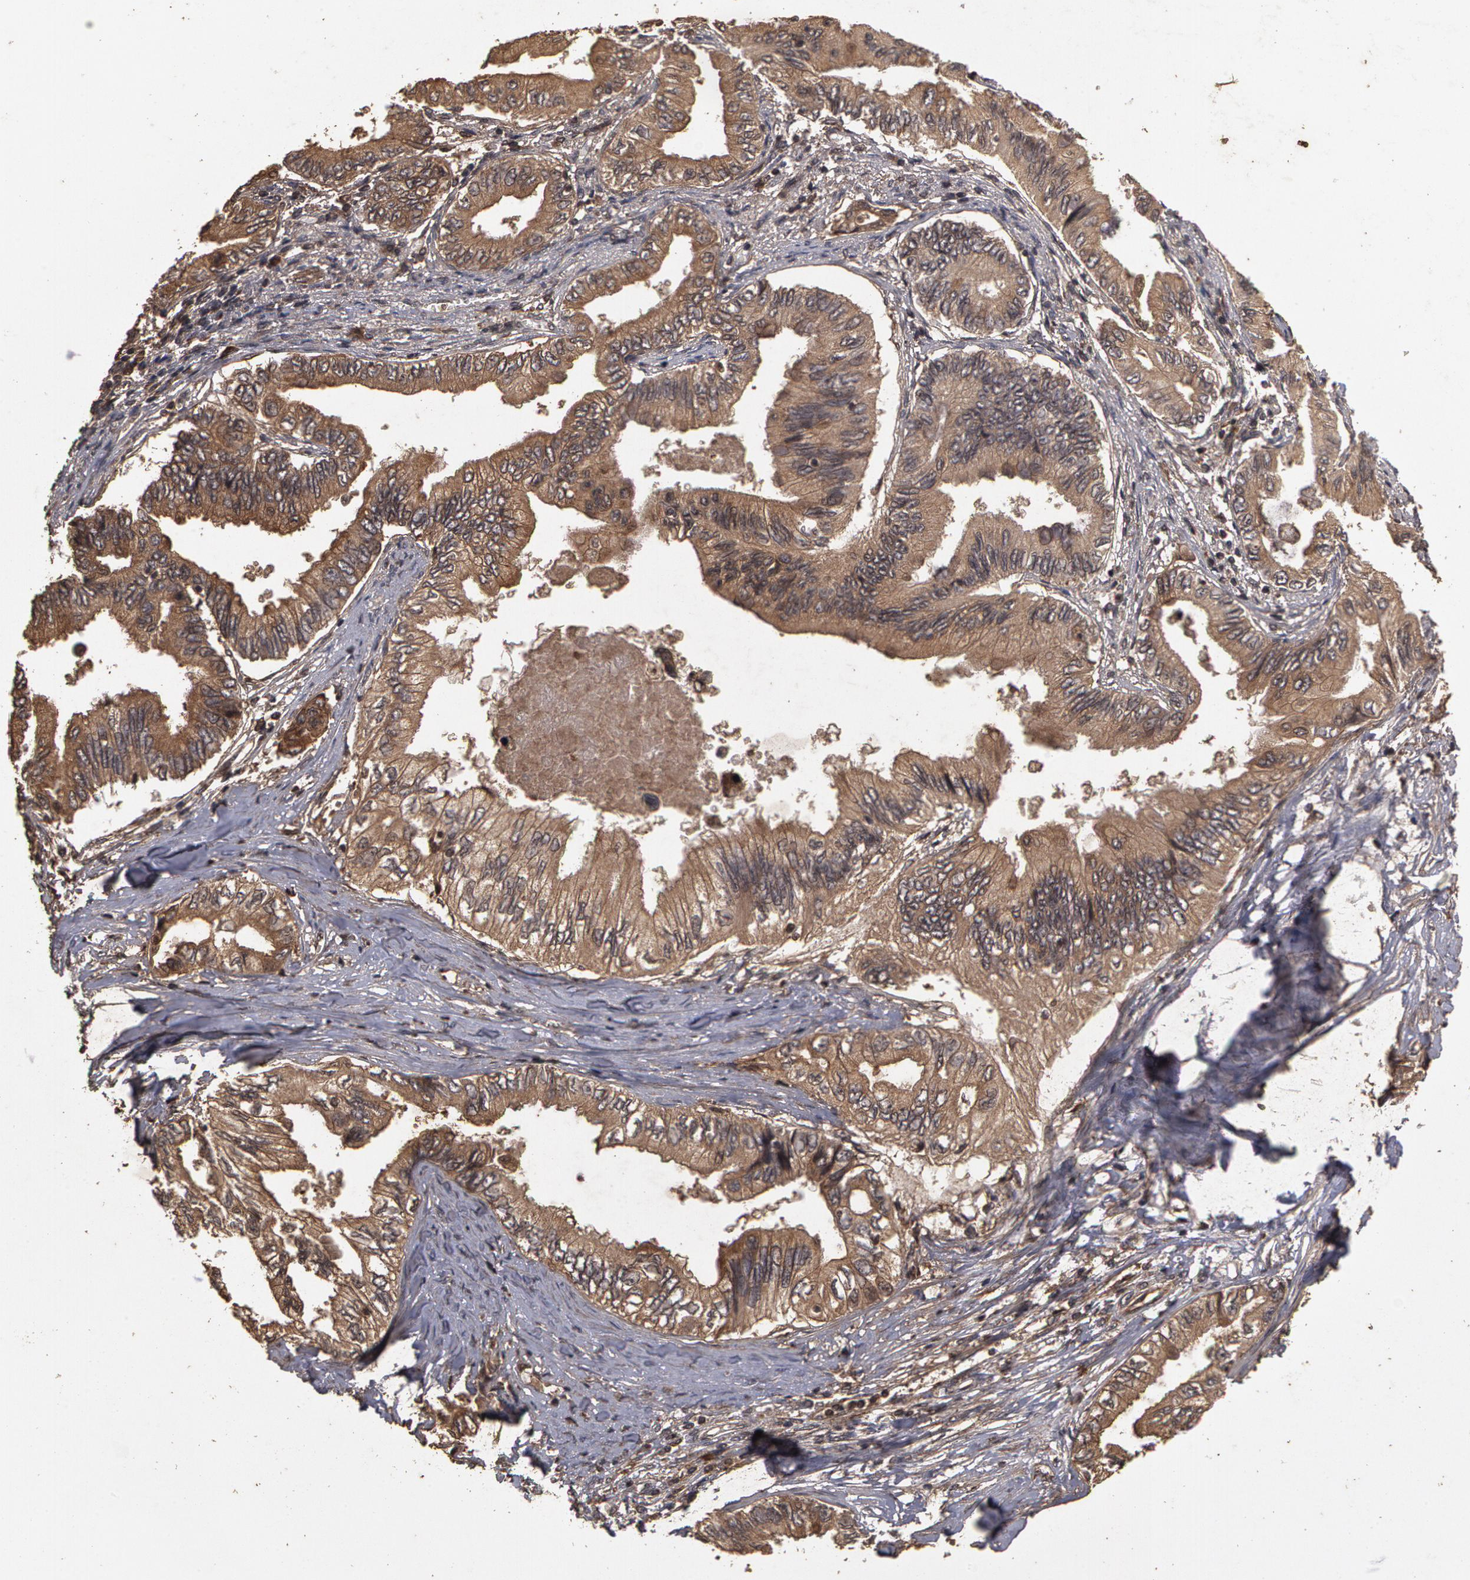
{"staining": {"intensity": "weak", "quantity": ">75%", "location": "cytoplasmic/membranous"}, "tissue": "pancreatic cancer", "cell_type": "Tumor cells", "image_type": "cancer", "snomed": [{"axis": "morphology", "description": "Adenocarcinoma, NOS"}, {"axis": "topography", "description": "Pancreas"}], "caption": "Immunohistochemical staining of human pancreatic cancer (adenocarcinoma) shows low levels of weak cytoplasmic/membranous staining in about >75% of tumor cells. Using DAB (3,3'-diaminobenzidine) (brown) and hematoxylin (blue) stains, captured at high magnification using brightfield microscopy.", "gene": "CALR", "patient": {"sex": "female", "age": 66}}